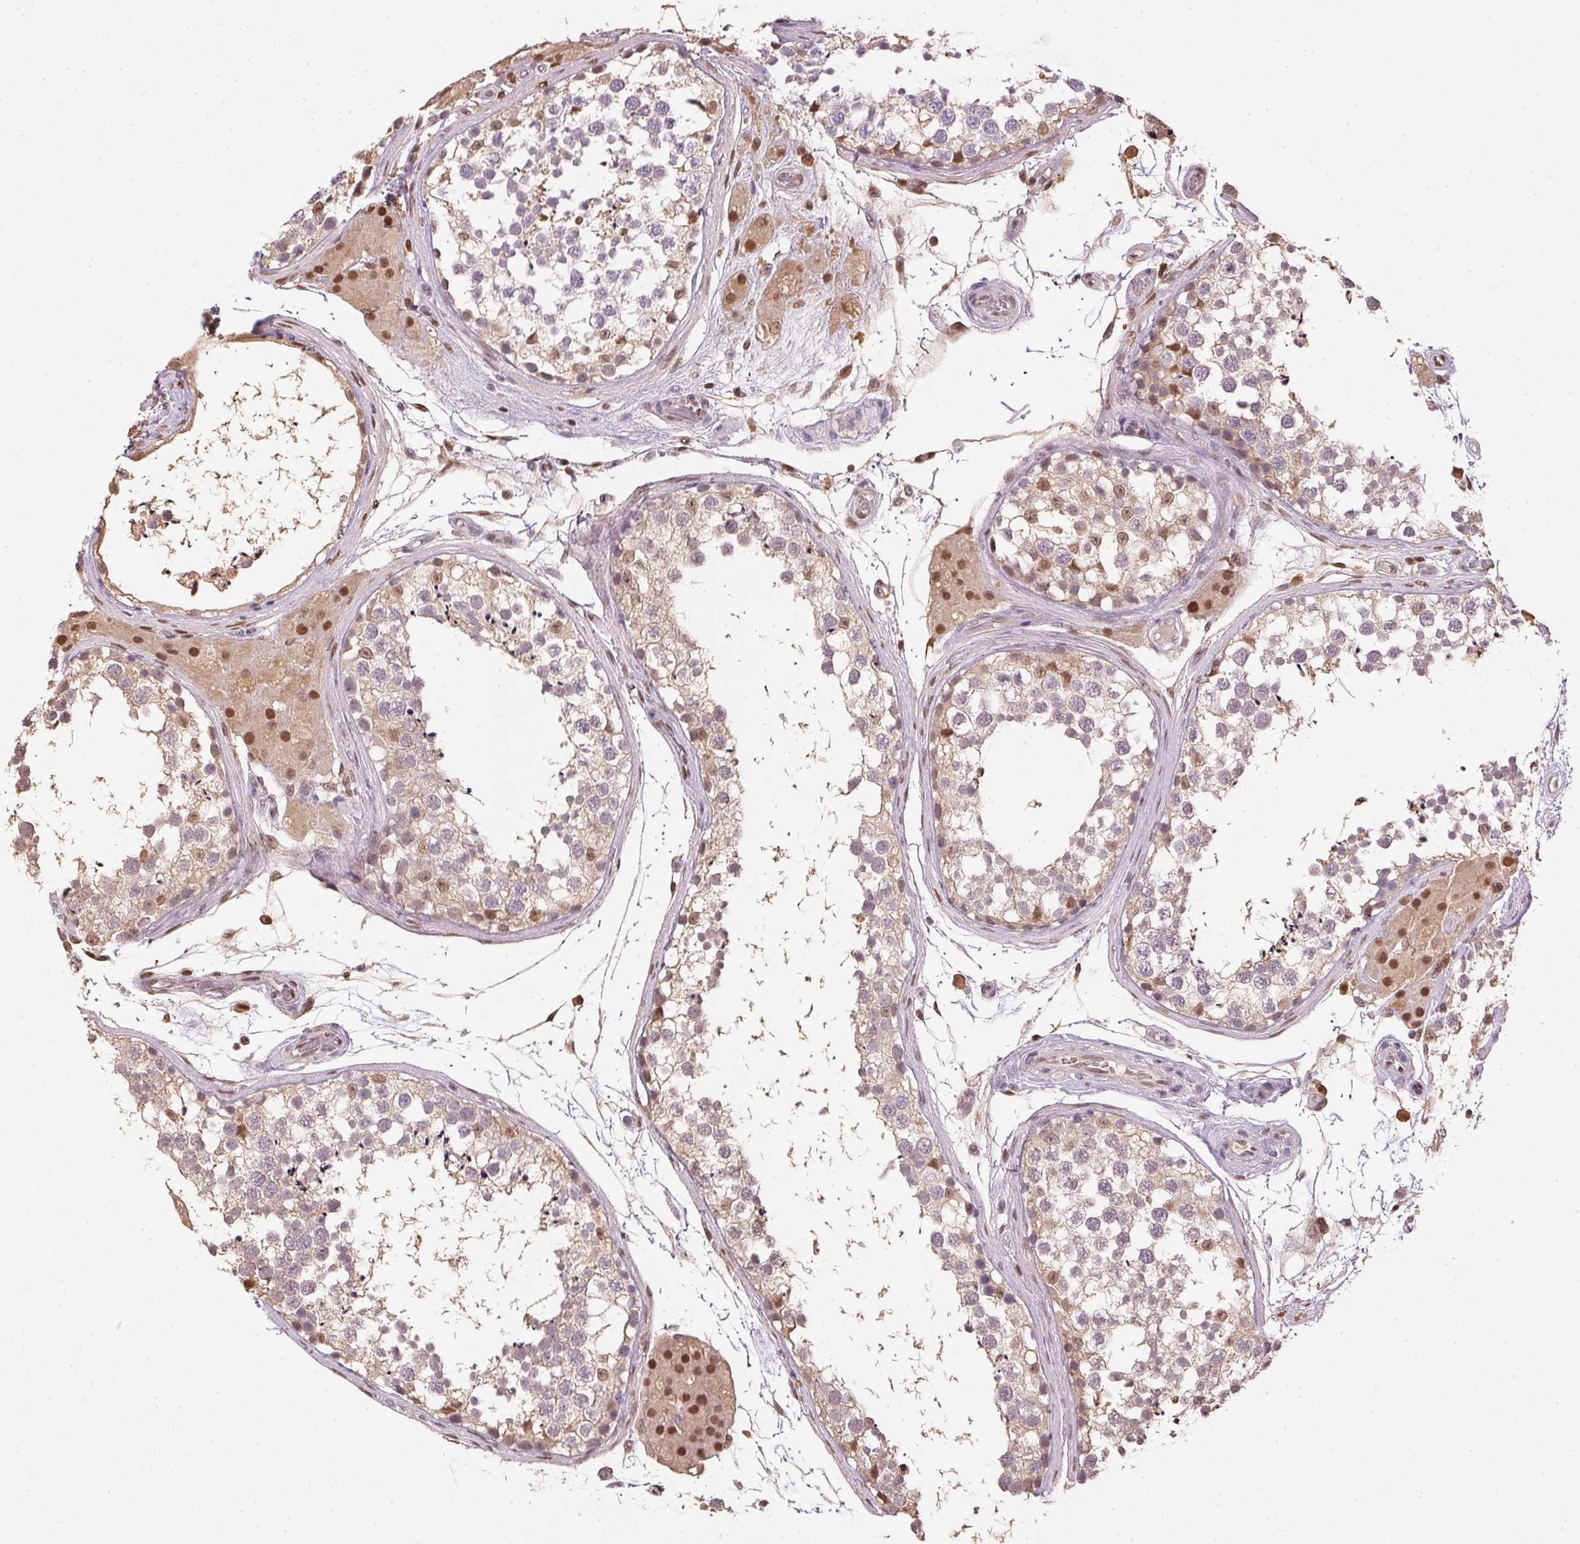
{"staining": {"intensity": "weak", "quantity": "25%-75%", "location": "nuclear"}, "tissue": "testis", "cell_type": "Cells in seminiferous ducts", "image_type": "normal", "snomed": [{"axis": "morphology", "description": "Normal tissue, NOS"}, {"axis": "morphology", "description": "Seminoma, NOS"}, {"axis": "topography", "description": "Testis"}], "caption": "Cells in seminiferous ducts demonstrate weak nuclear staining in about 25%-75% of cells in normal testis.", "gene": "TPI1", "patient": {"sex": "male", "age": 65}}